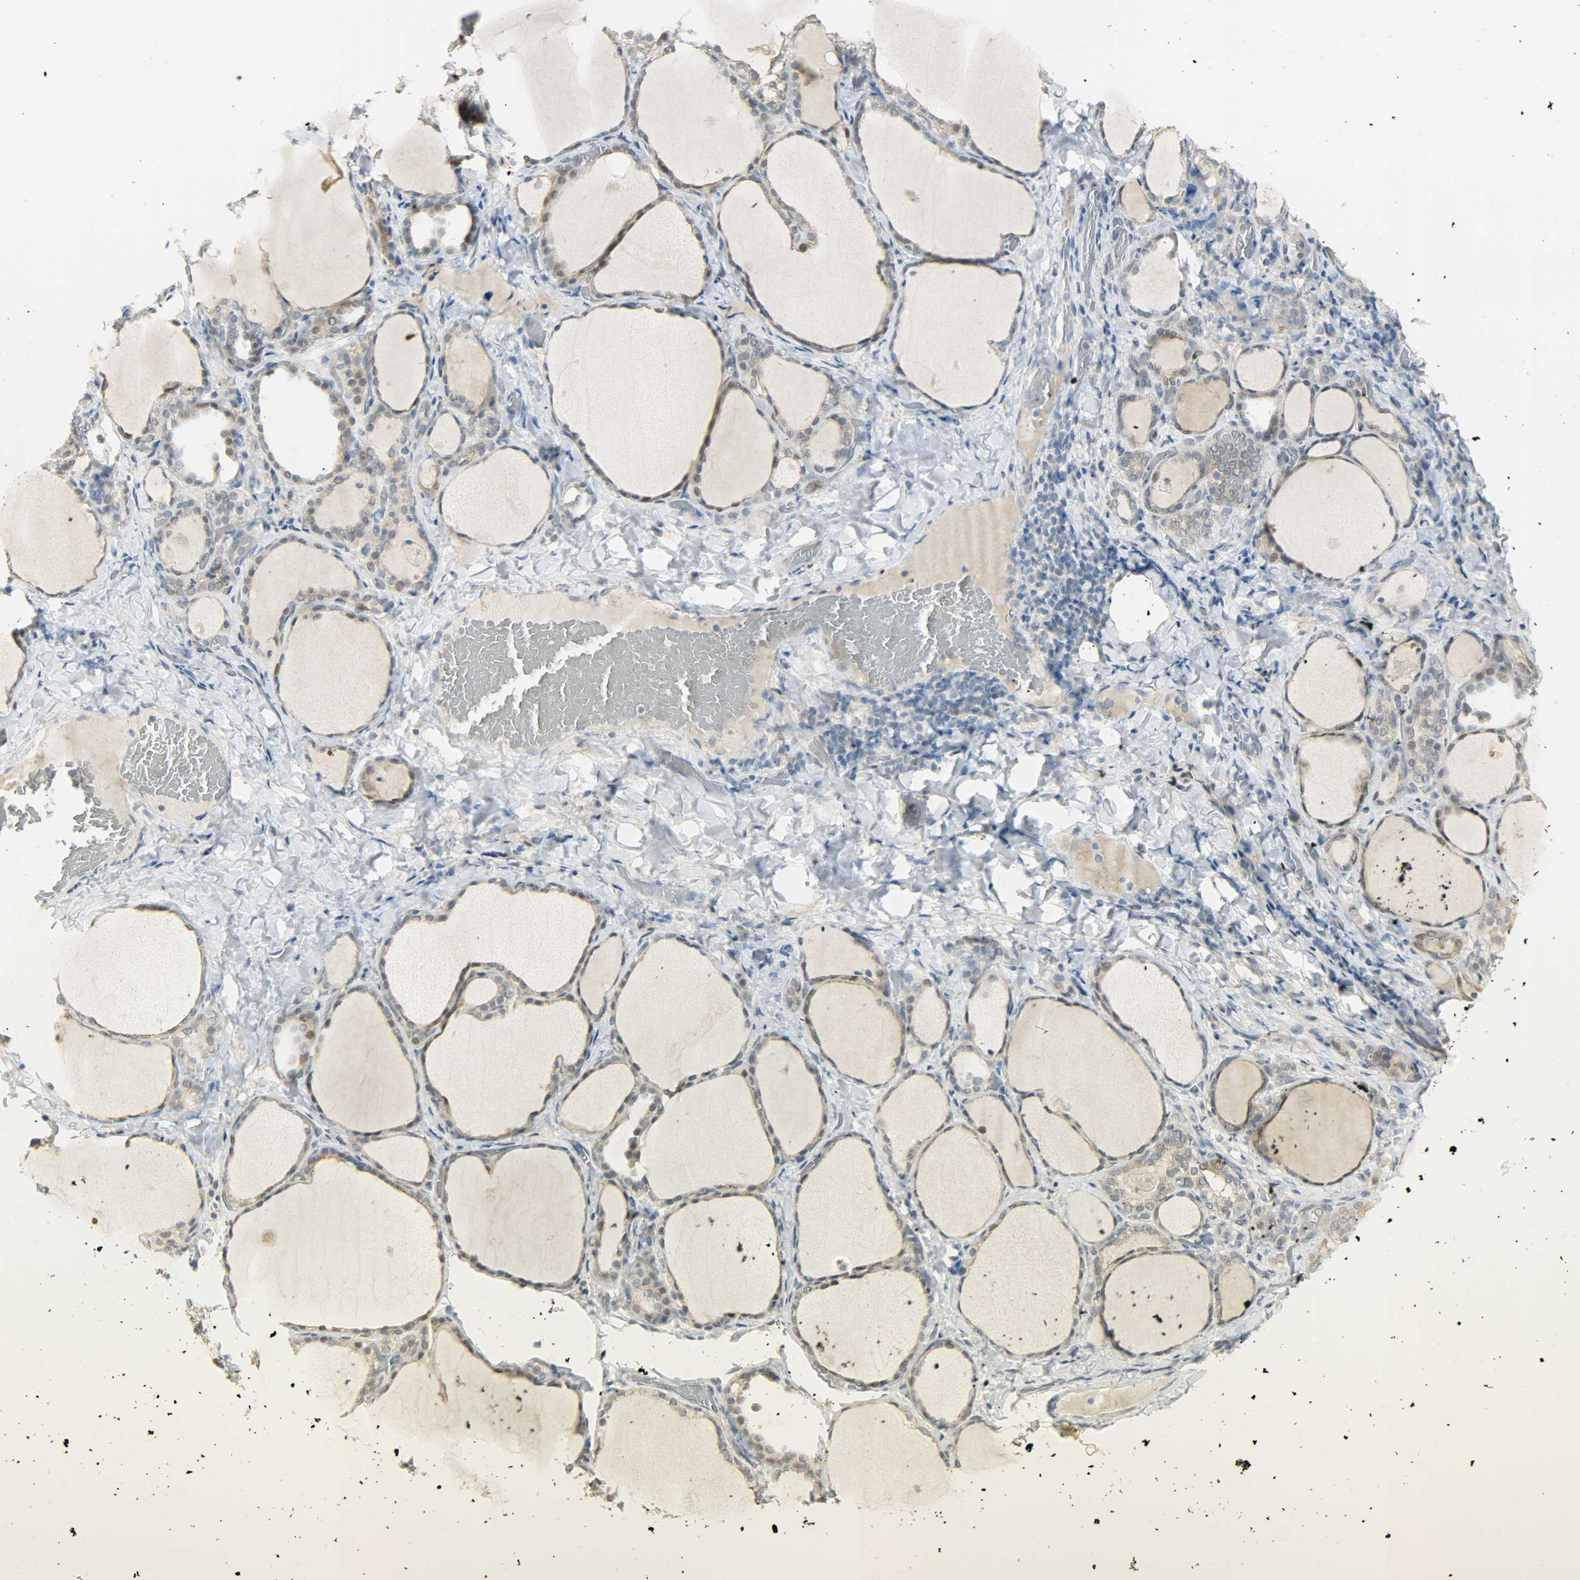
{"staining": {"intensity": "moderate", "quantity": ">75%", "location": "cytoplasmic/membranous,nuclear"}, "tissue": "thyroid gland", "cell_type": "Glandular cells", "image_type": "normal", "snomed": [{"axis": "morphology", "description": "Normal tissue, NOS"}, {"axis": "morphology", "description": "Papillary adenocarcinoma, NOS"}, {"axis": "topography", "description": "Thyroid gland"}], "caption": "Moderate cytoplasmic/membranous,nuclear protein positivity is appreciated in about >75% of glandular cells in thyroid gland. (Brightfield microscopy of DAB IHC at high magnification).", "gene": "USP13", "patient": {"sex": "female", "age": 30}}